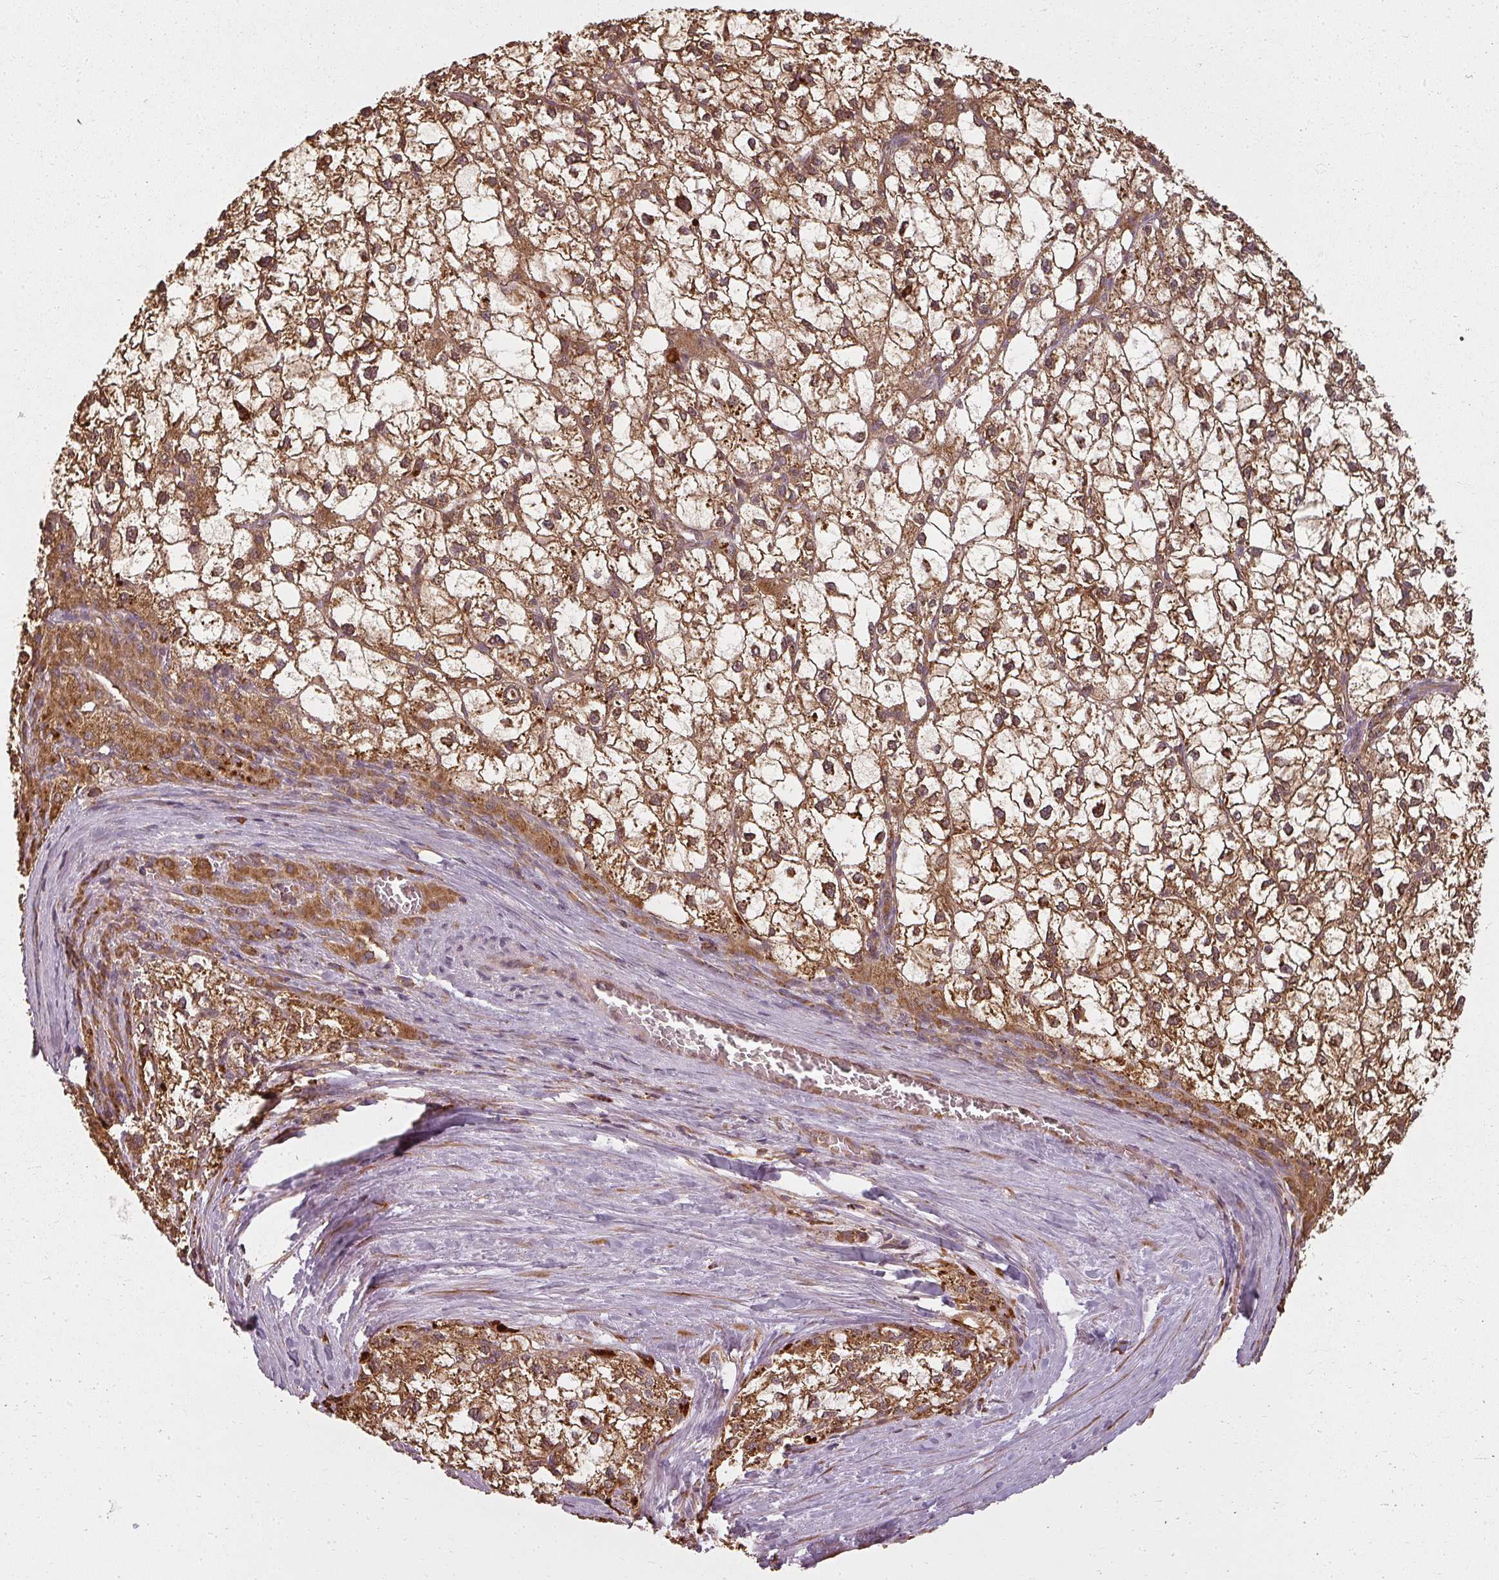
{"staining": {"intensity": "strong", "quantity": ">75%", "location": "cytoplasmic/membranous,nuclear"}, "tissue": "liver cancer", "cell_type": "Tumor cells", "image_type": "cancer", "snomed": [{"axis": "morphology", "description": "Carcinoma, Hepatocellular, NOS"}, {"axis": "topography", "description": "Liver"}], "caption": "Protein positivity by IHC shows strong cytoplasmic/membranous and nuclear positivity in approximately >75% of tumor cells in liver cancer.", "gene": "RPL24", "patient": {"sex": "female", "age": 43}}